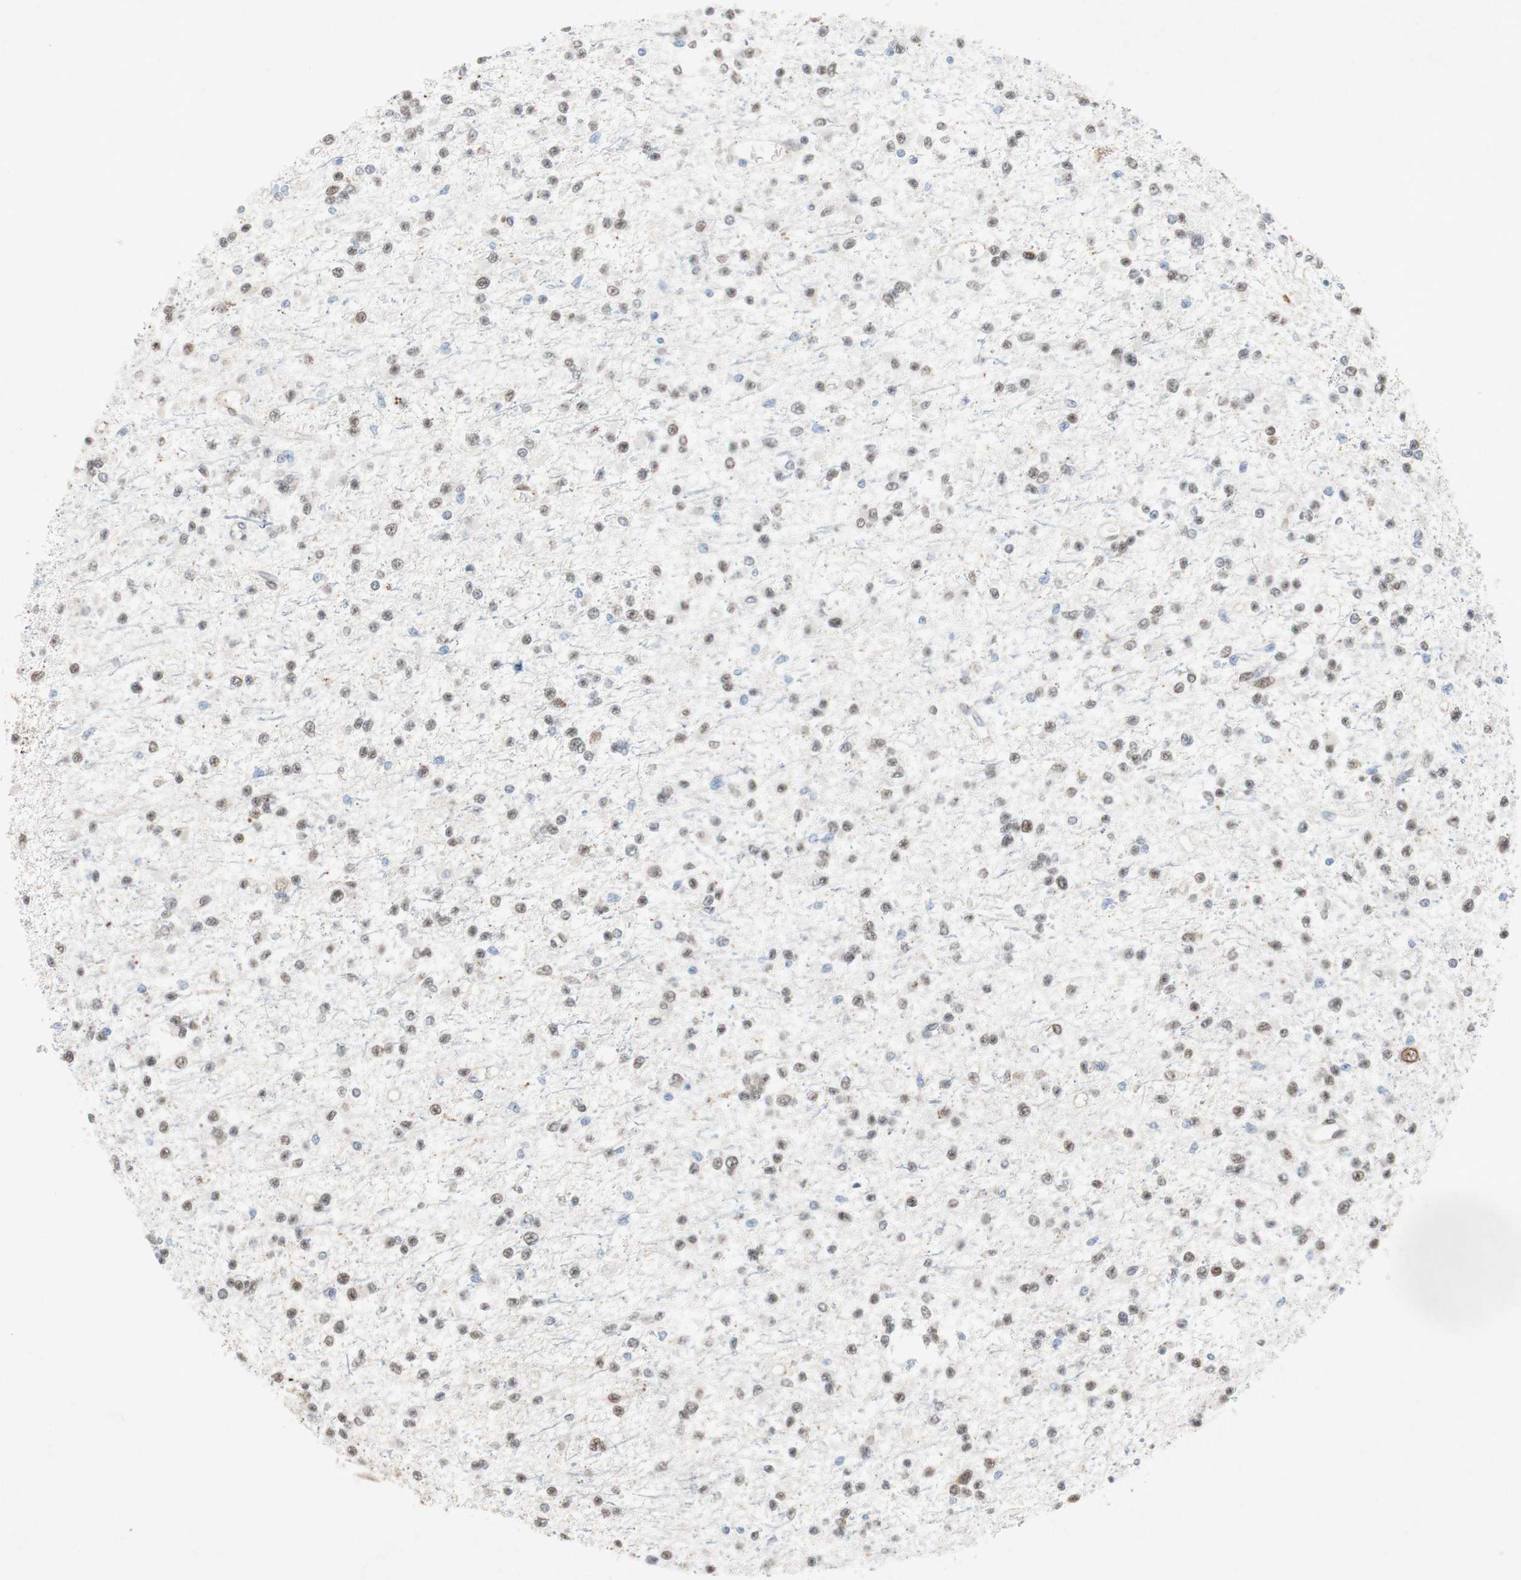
{"staining": {"intensity": "weak", "quantity": ">75%", "location": "nuclear"}, "tissue": "glioma", "cell_type": "Tumor cells", "image_type": "cancer", "snomed": [{"axis": "morphology", "description": "Glioma, malignant, Low grade"}, {"axis": "topography", "description": "Brain"}], "caption": "Malignant low-grade glioma was stained to show a protein in brown. There is low levels of weak nuclear positivity in approximately >75% of tumor cells.", "gene": "ARNT2", "patient": {"sex": "female", "age": 22}}